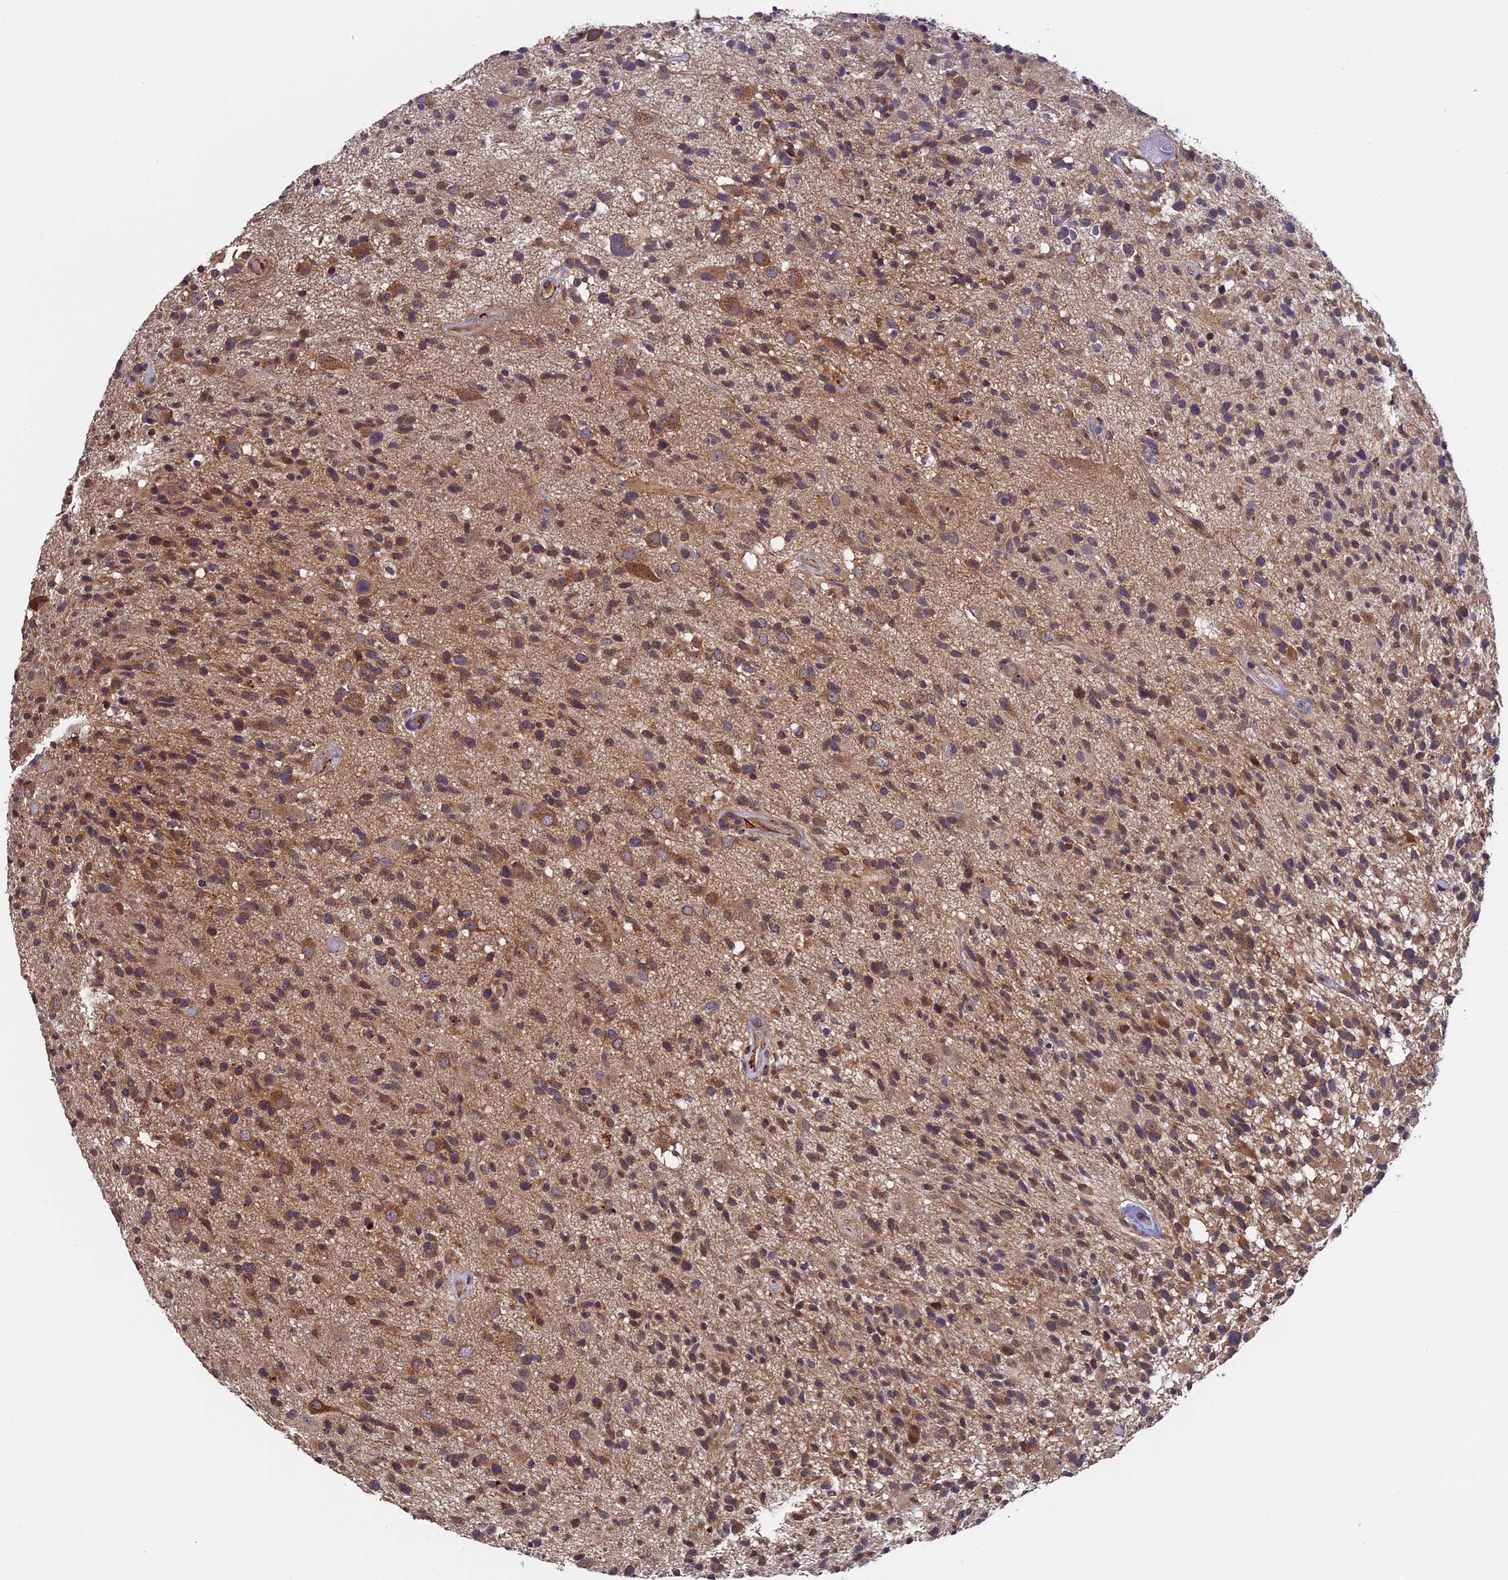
{"staining": {"intensity": "moderate", "quantity": ">75%", "location": "cytoplasmic/membranous"}, "tissue": "glioma", "cell_type": "Tumor cells", "image_type": "cancer", "snomed": [{"axis": "morphology", "description": "Glioma, malignant, High grade"}, {"axis": "morphology", "description": "Glioblastoma, NOS"}, {"axis": "topography", "description": "Brain"}], "caption": "This image reveals immunohistochemistry (IHC) staining of human glioma, with medium moderate cytoplasmic/membranous expression in about >75% of tumor cells.", "gene": "SLC9A5", "patient": {"sex": "male", "age": 60}}